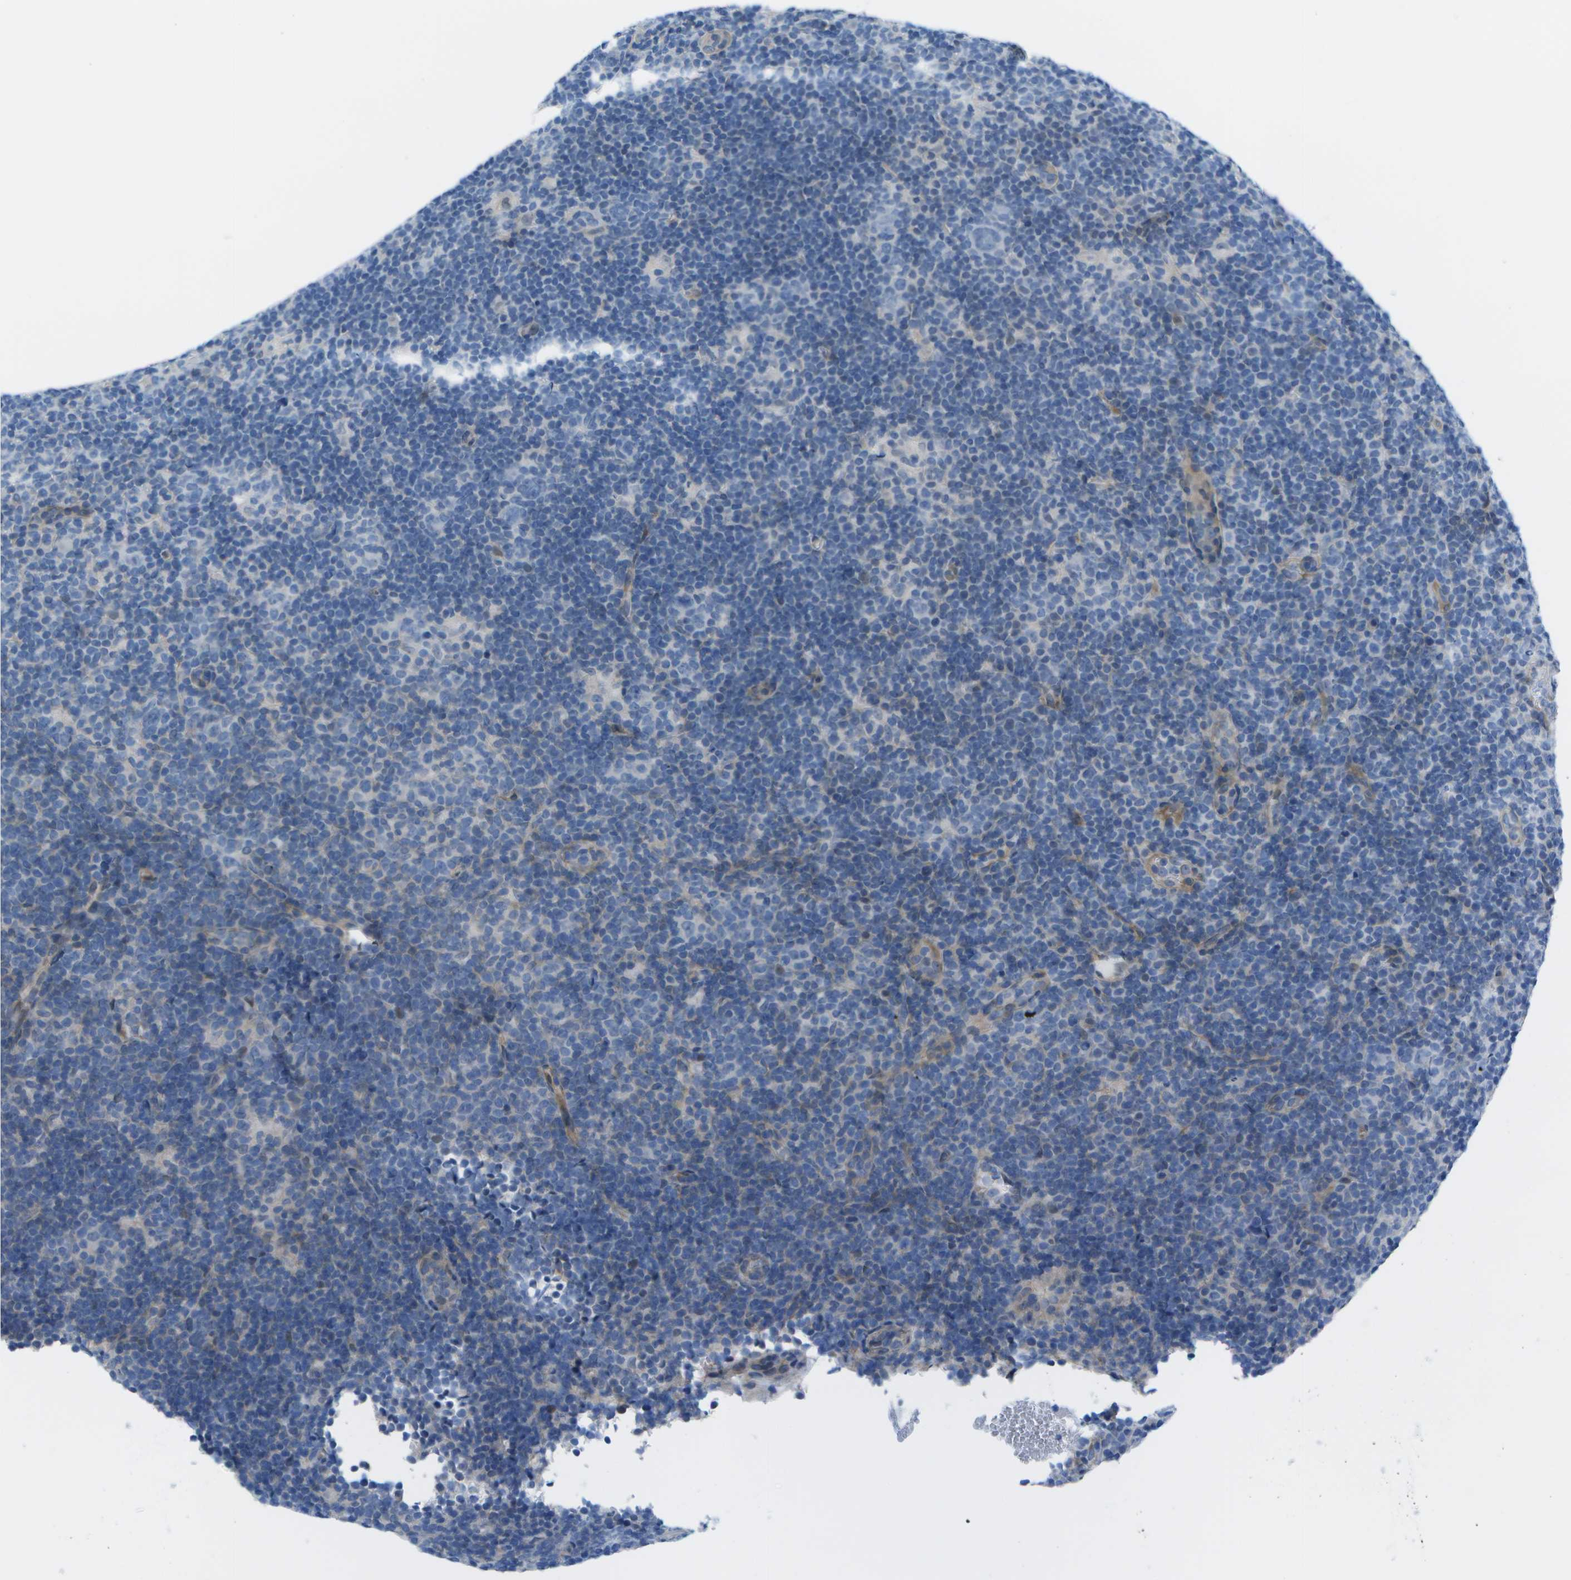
{"staining": {"intensity": "negative", "quantity": "none", "location": "none"}, "tissue": "lymphoma", "cell_type": "Tumor cells", "image_type": "cancer", "snomed": [{"axis": "morphology", "description": "Hodgkin's disease, NOS"}, {"axis": "topography", "description": "Lymph node"}], "caption": "Immunohistochemistry (IHC) image of neoplastic tissue: human Hodgkin's disease stained with DAB (3,3'-diaminobenzidine) demonstrates no significant protein staining in tumor cells.", "gene": "SORBS3", "patient": {"sex": "female", "age": 57}}